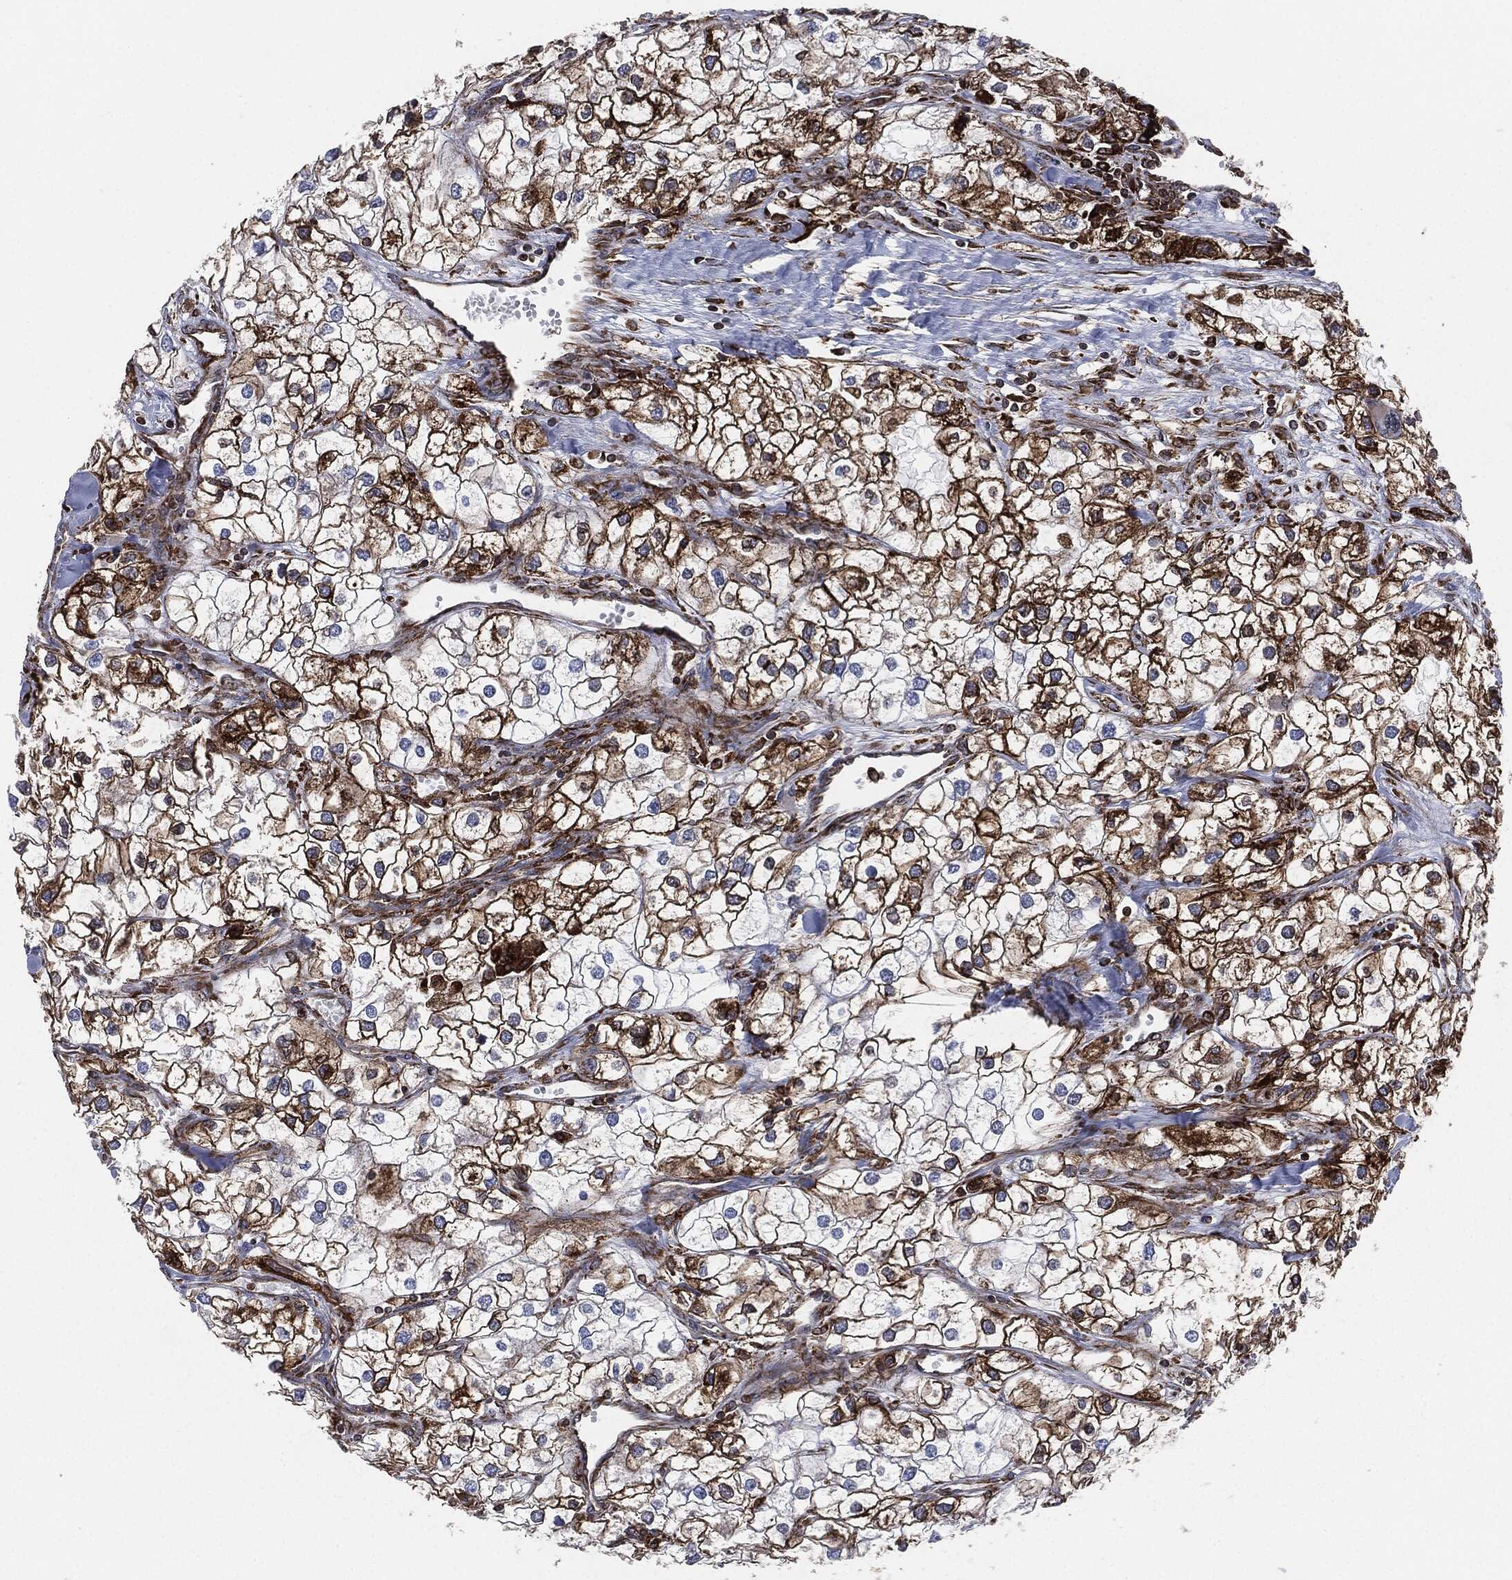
{"staining": {"intensity": "strong", "quantity": "25%-75%", "location": "cytoplasmic/membranous"}, "tissue": "renal cancer", "cell_type": "Tumor cells", "image_type": "cancer", "snomed": [{"axis": "morphology", "description": "Adenocarcinoma, NOS"}, {"axis": "topography", "description": "Kidney"}], "caption": "An image of human renal cancer (adenocarcinoma) stained for a protein demonstrates strong cytoplasmic/membranous brown staining in tumor cells.", "gene": "CALR", "patient": {"sex": "male", "age": 59}}